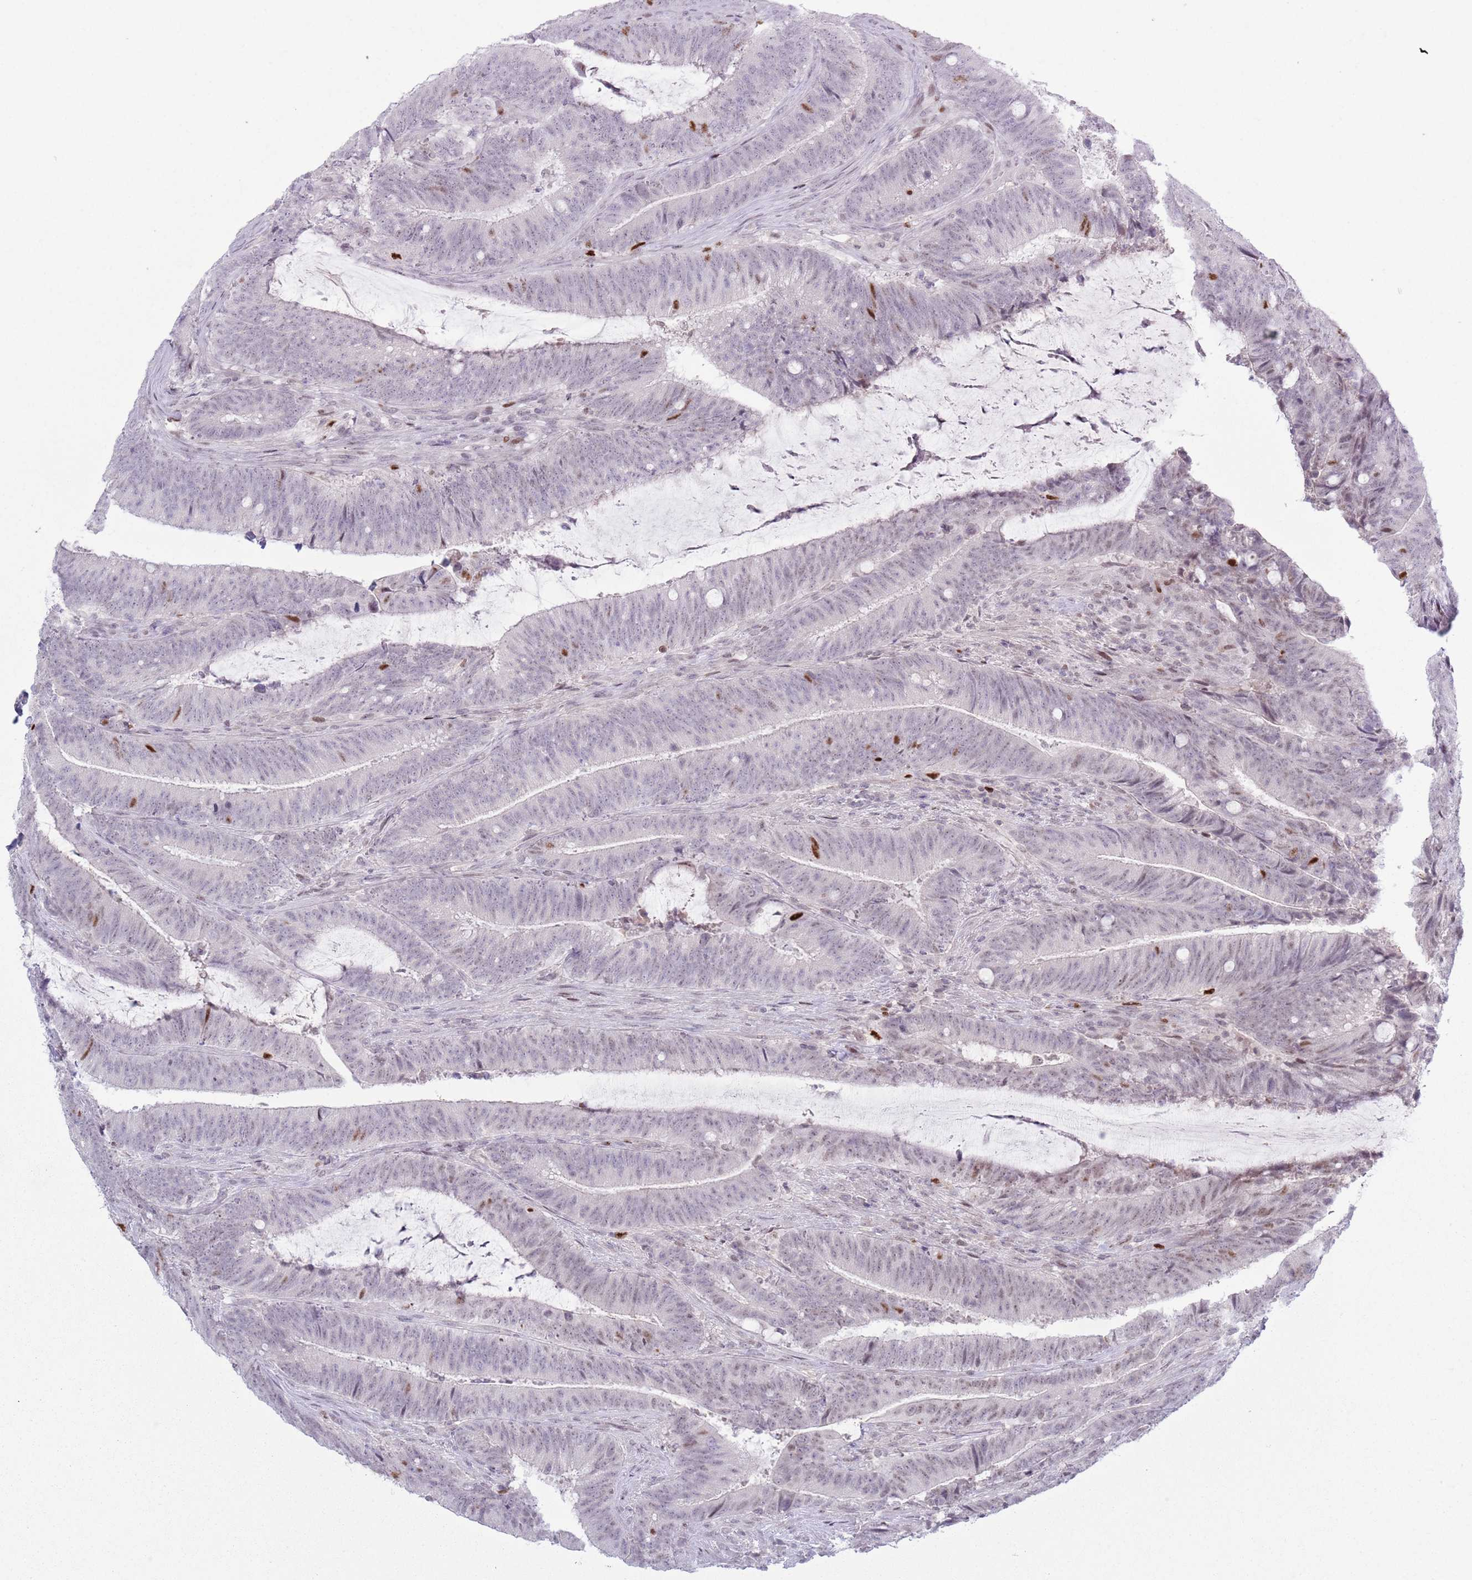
{"staining": {"intensity": "strong", "quantity": "<25%", "location": "nuclear"}, "tissue": "colorectal cancer", "cell_type": "Tumor cells", "image_type": "cancer", "snomed": [{"axis": "morphology", "description": "Adenocarcinoma, NOS"}, {"axis": "topography", "description": "Colon"}], "caption": "A brown stain highlights strong nuclear expression of a protein in human colorectal cancer tumor cells.", "gene": "MFSD10", "patient": {"sex": "female", "age": 43}}